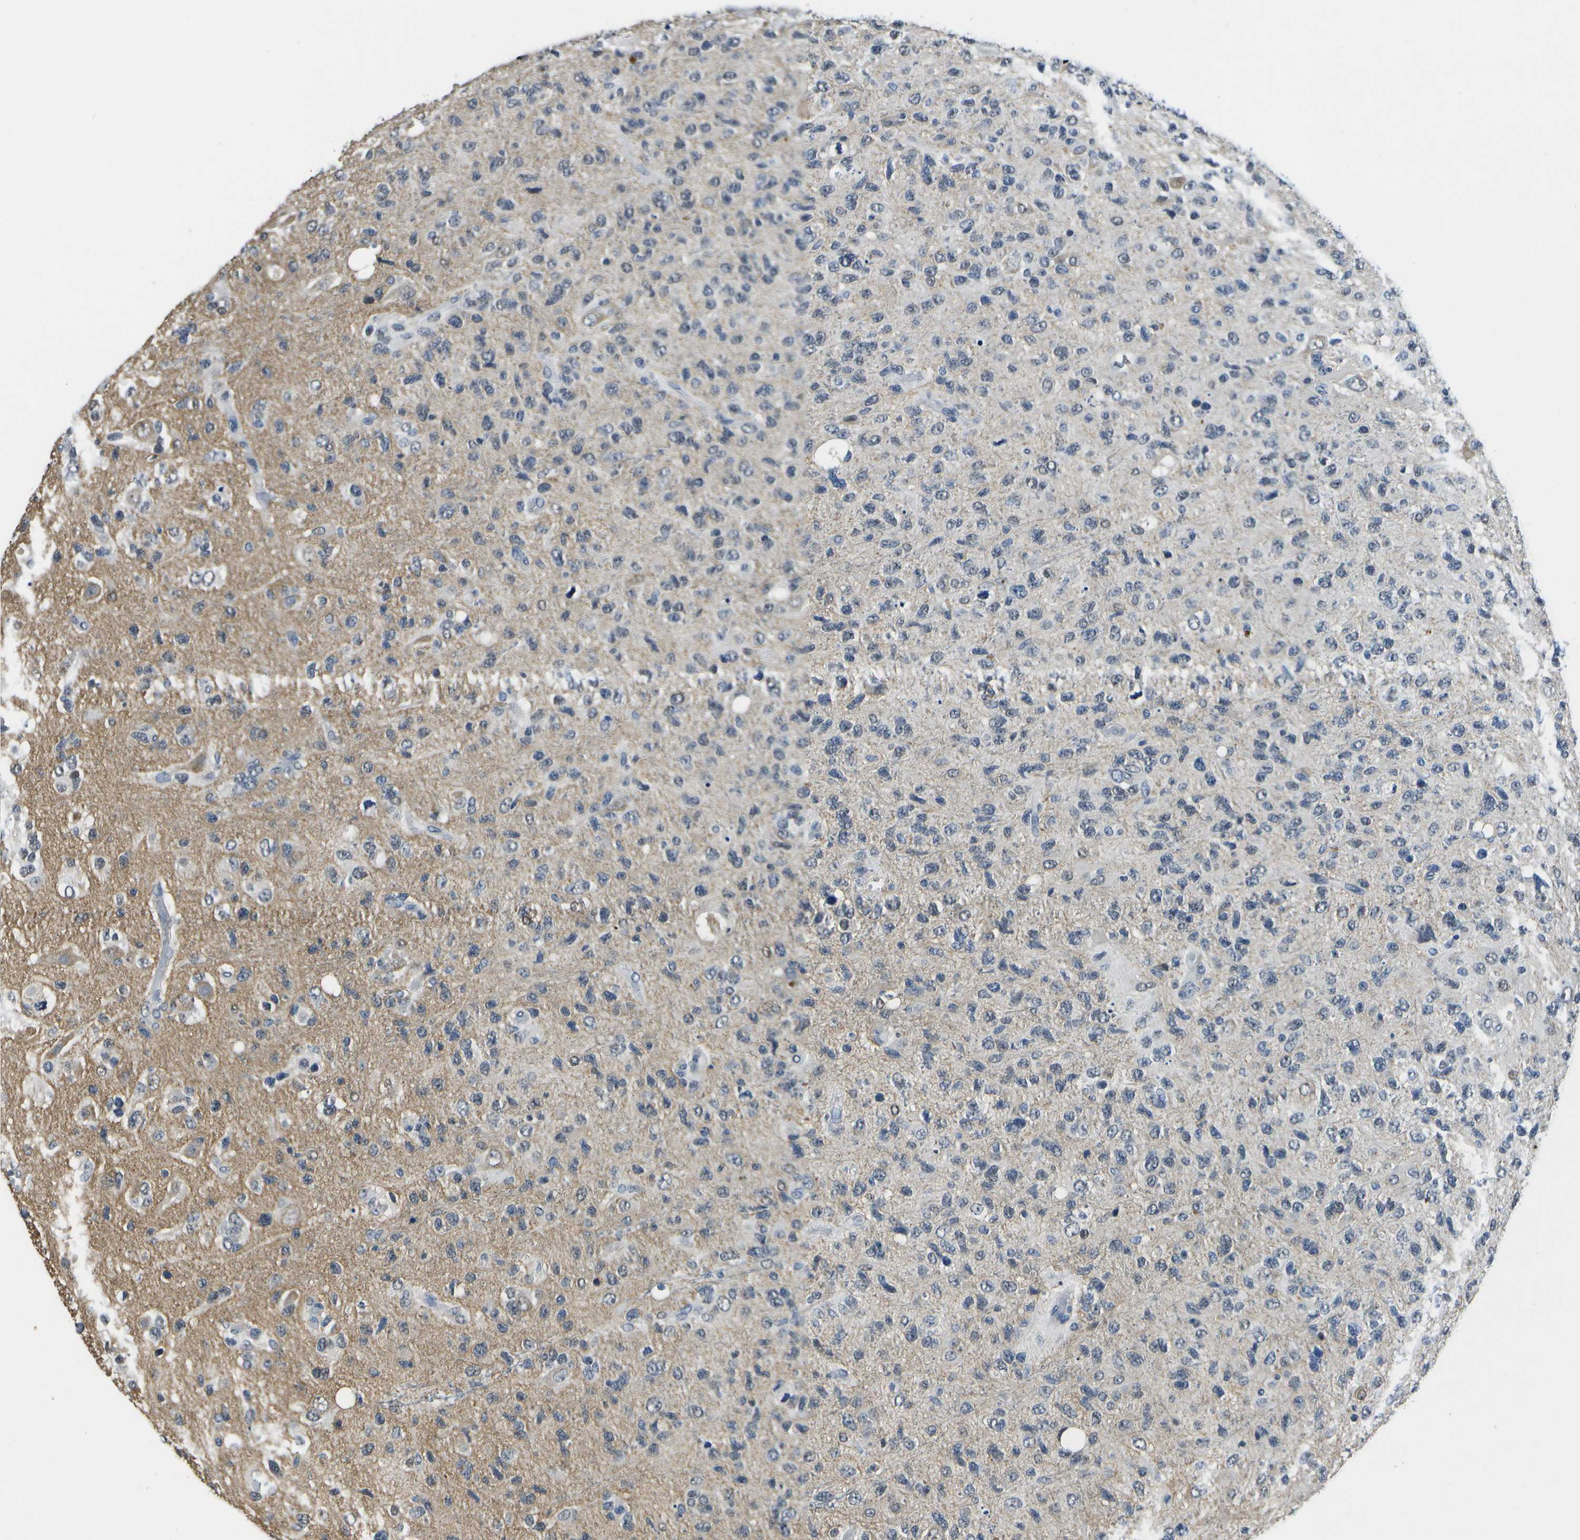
{"staining": {"intensity": "negative", "quantity": "none", "location": "none"}, "tissue": "glioma", "cell_type": "Tumor cells", "image_type": "cancer", "snomed": [{"axis": "morphology", "description": "Glioma, malignant, High grade"}, {"axis": "topography", "description": "Brain"}], "caption": "Image shows no protein positivity in tumor cells of malignant high-grade glioma tissue.", "gene": "DSE", "patient": {"sex": "female", "age": 58}}